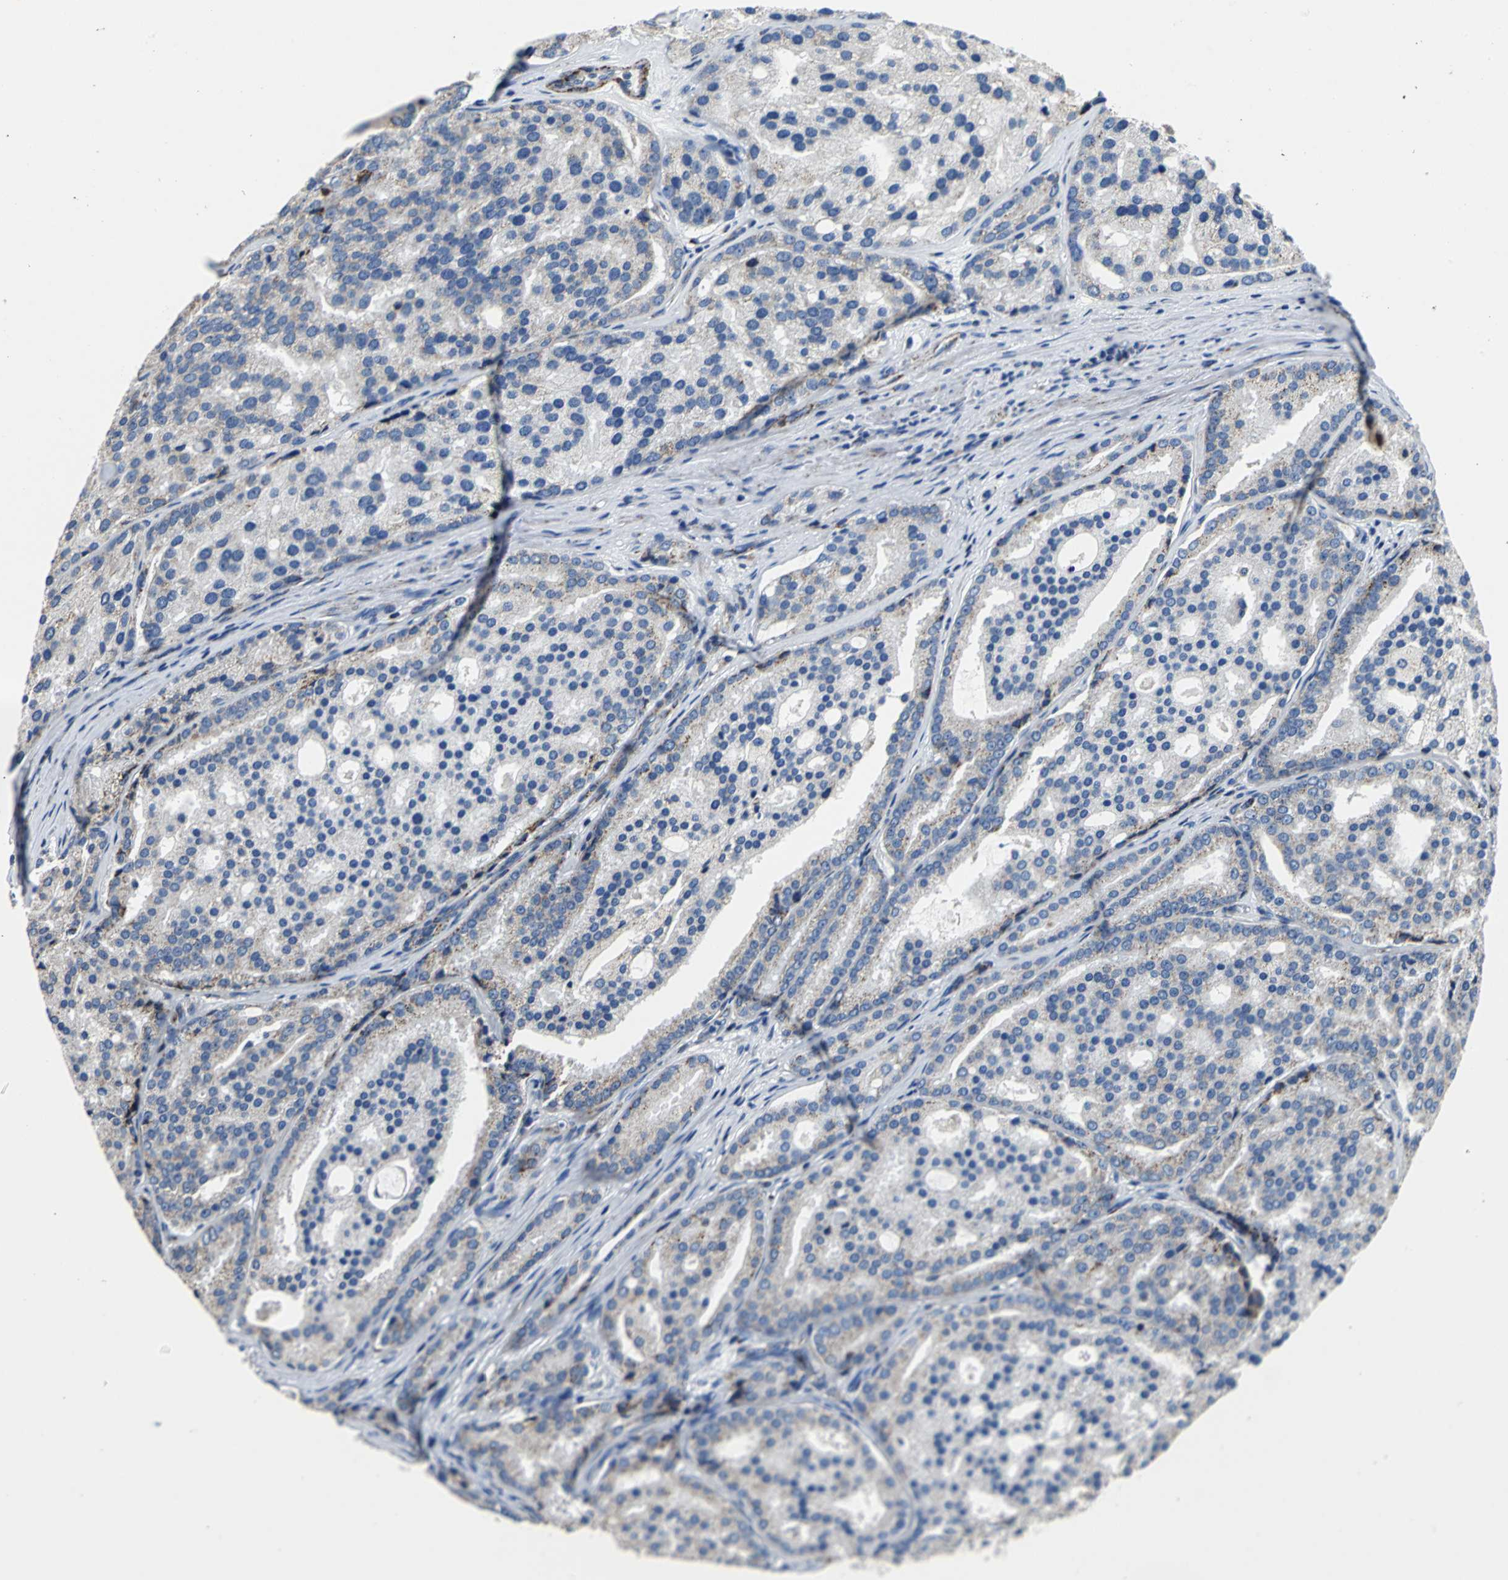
{"staining": {"intensity": "weak", "quantity": ">75%", "location": "cytoplasmic/membranous"}, "tissue": "prostate cancer", "cell_type": "Tumor cells", "image_type": "cancer", "snomed": [{"axis": "morphology", "description": "Adenocarcinoma, High grade"}, {"axis": "topography", "description": "Prostate"}], "caption": "Brown immunohistochemical staining in human prostate cancer (adenocarcinoma (high-grade)) reveals weak cytoplasmic/membranous staining in about >75% of tumor cells. (Stains: DAB (3,3'-diaminobenzidine) in brown, nuclei in blue, Microscopy: brightfield microscopy at high magnification).", "gene": "IFI6", "patient": {"sex": "male", "age": 64}}